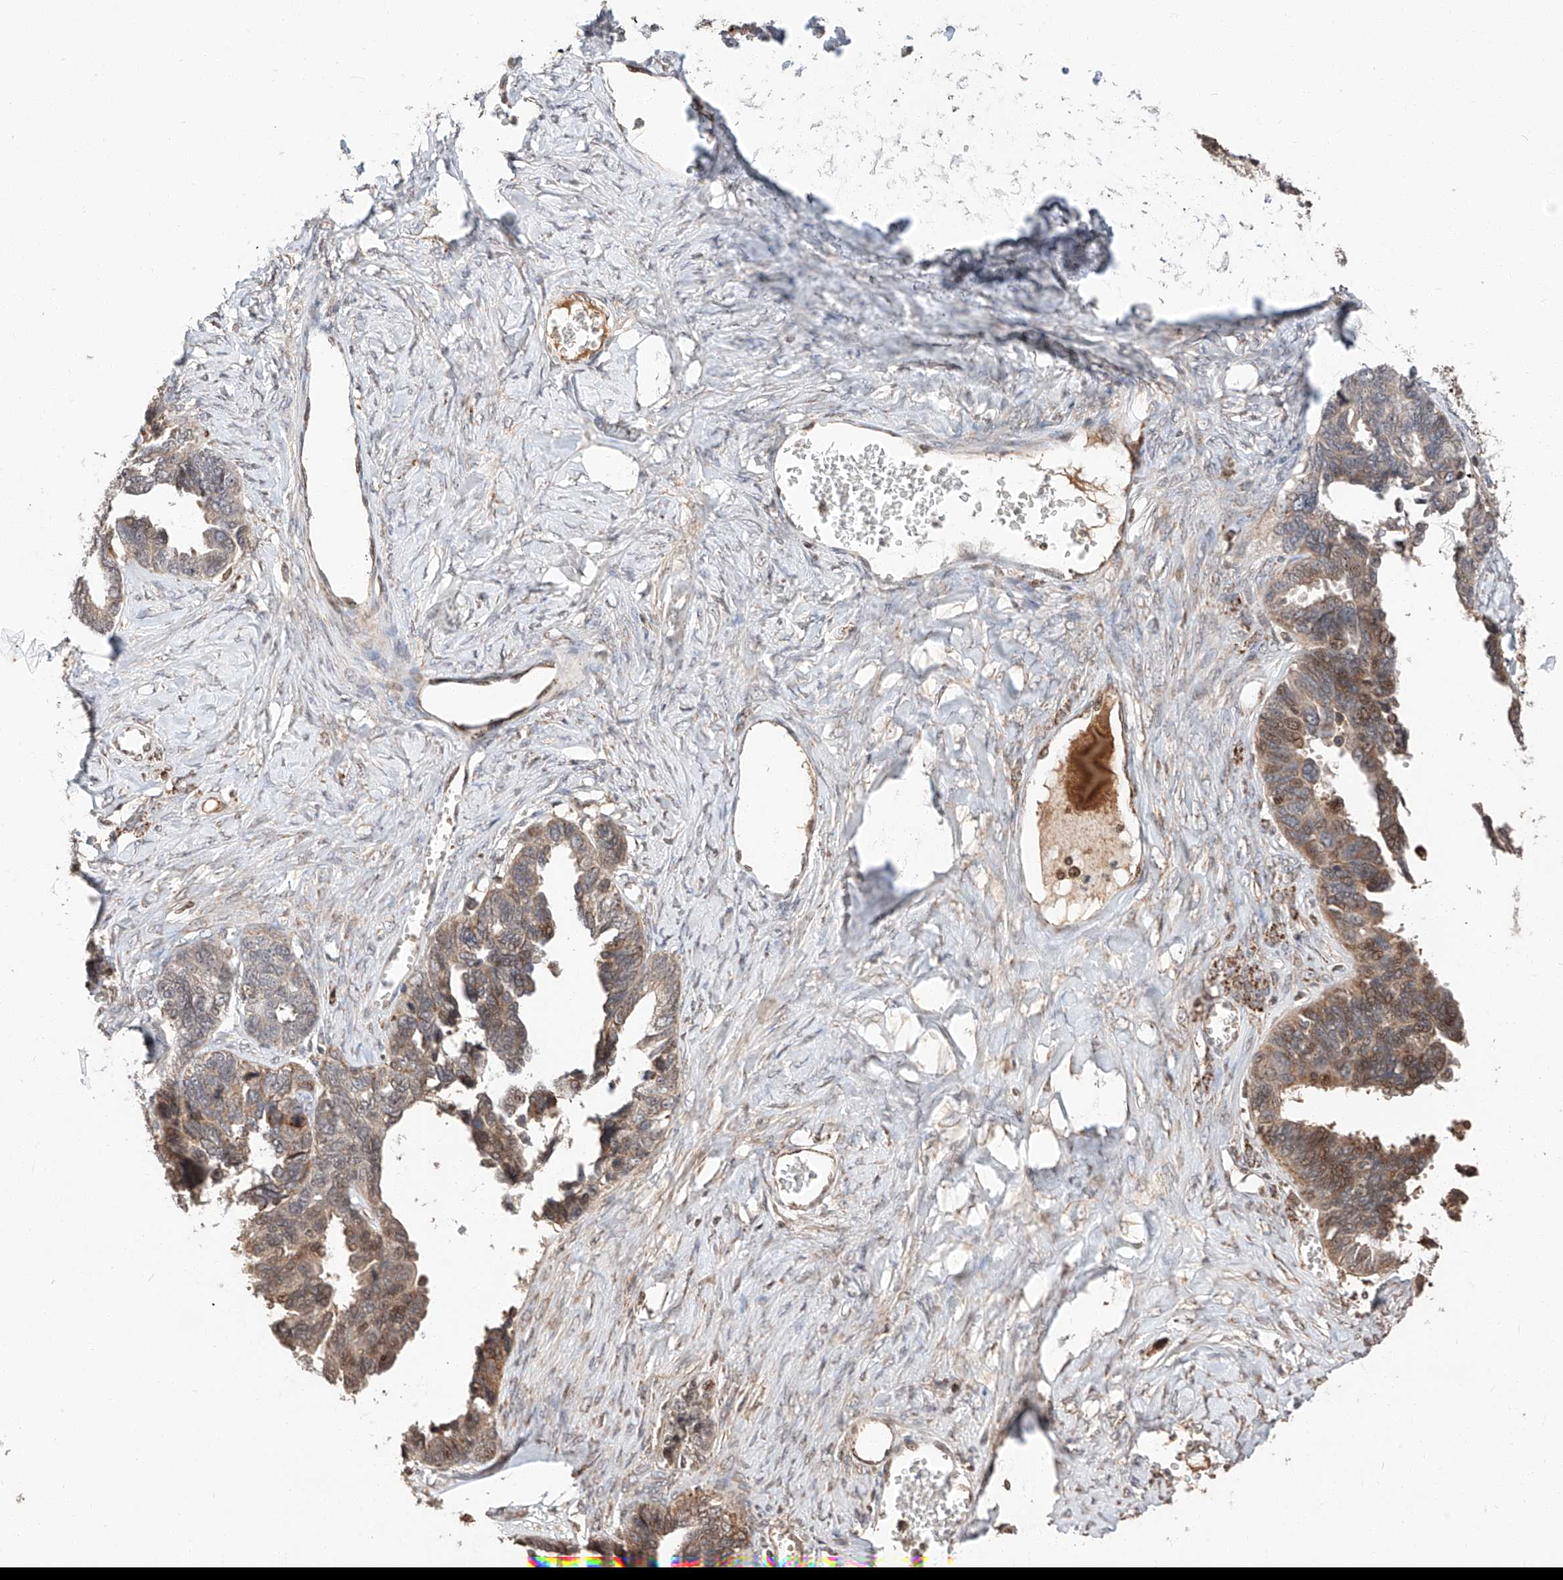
{"staining": {"intensity": "moderate", "quantity": "<25%", "location": "cytoplasmic/membranous,nuclear"}, "tissue": "ovarian cancer", "cell_type": "Tumor cells", "image_type": "cancer", "snomed": [{"axis": "morphology", "description": "Cystadenocarcinoma, serous, NOS"}, {"axis": "topography", "description": "Ovary"}], "caption": "DAB immunohistochemical staining of human ovarian serous cystadenocarcinoma displays moderate cytoplasmic/membranous and nuclear protein staining in approximately <25% of tumor cells.", "gene": "ARHGAP33", "patient": {"sex": "female", "age": 79}}